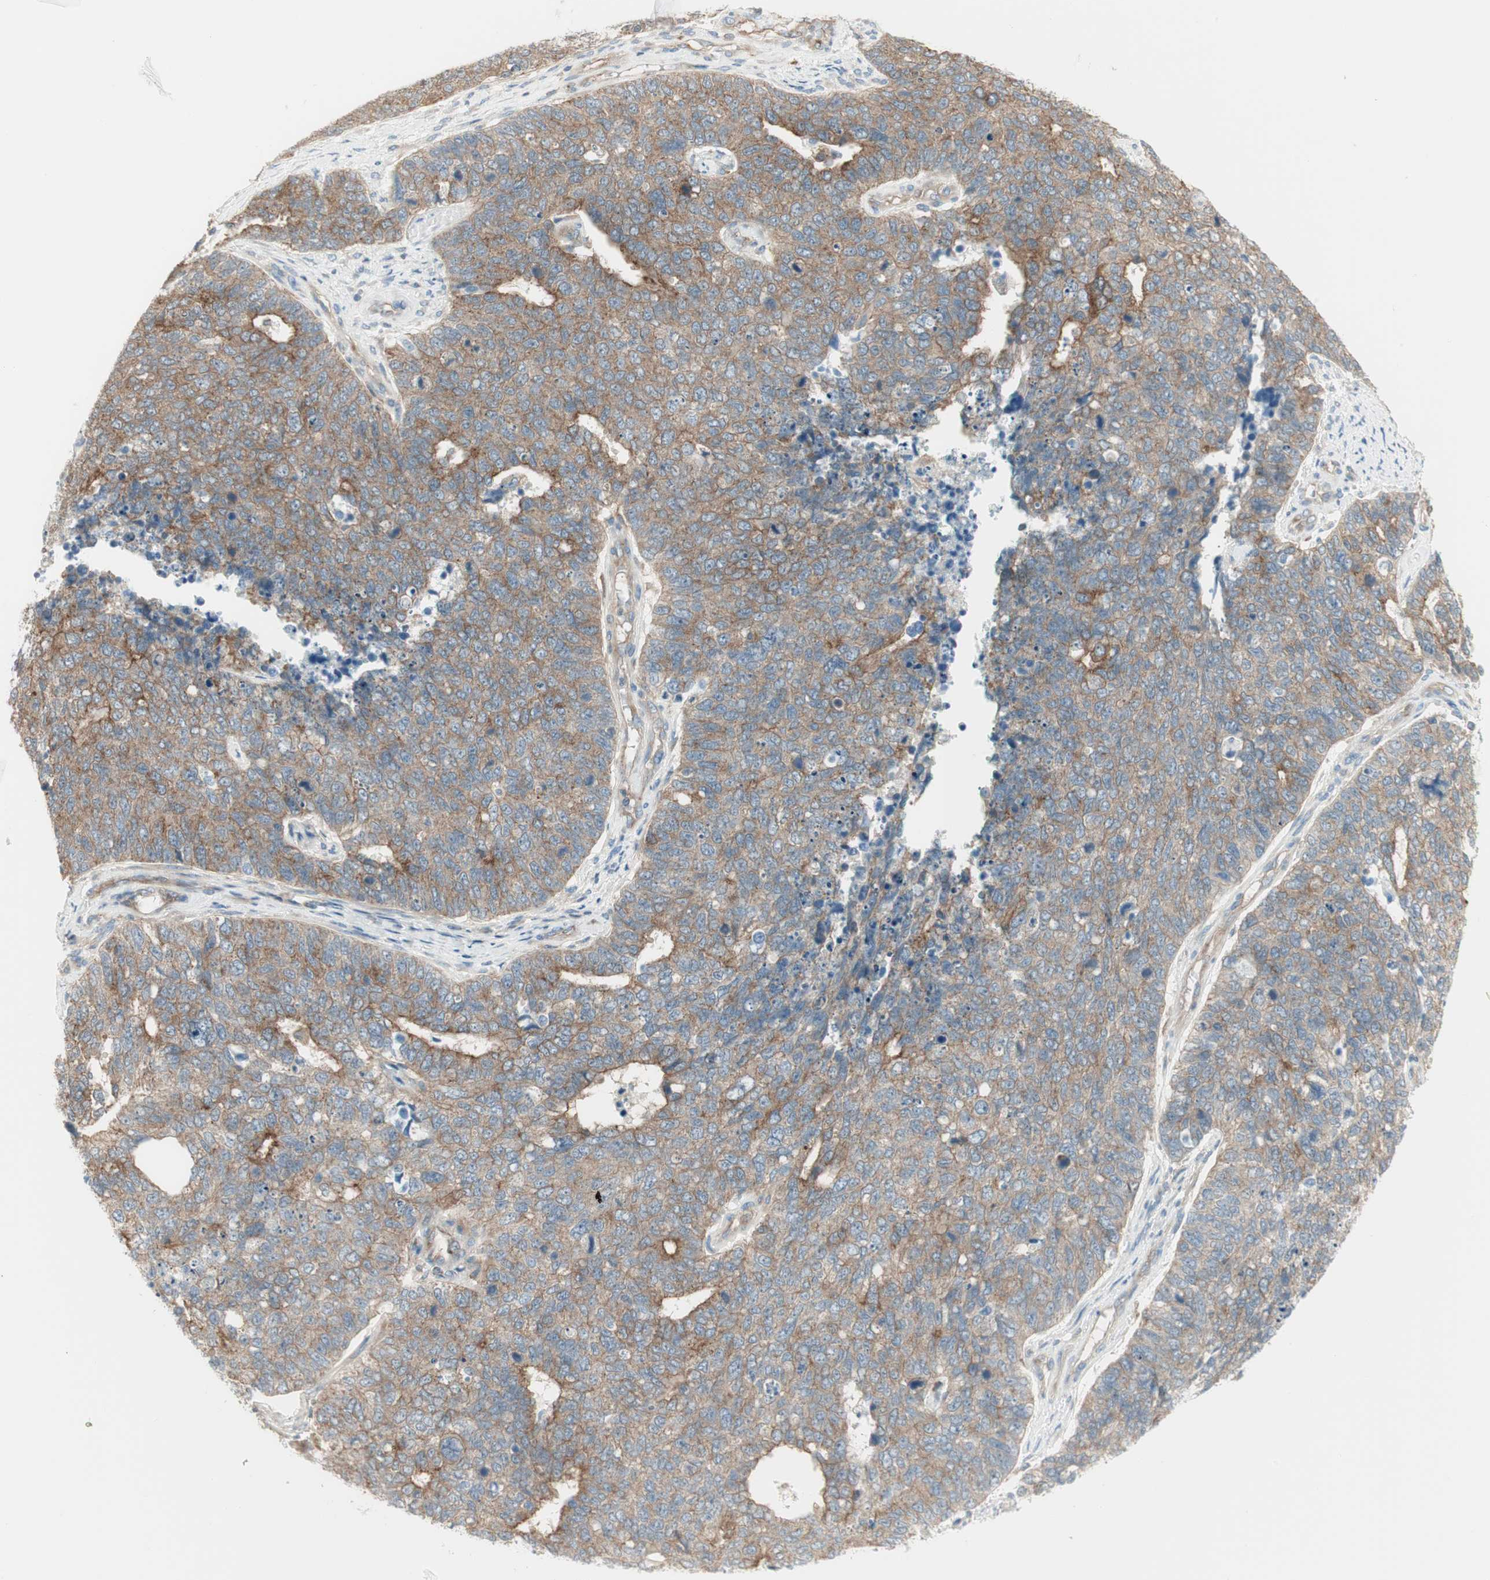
{"staining": {"intensity": "weak", "quantity": ">75%", "location": "cytoplasmic/membranous"}, "tissue": "cervical cancer", "cell_type": "Tumor cells", "image_type": "cancer", "snomed": [{"axis": "morphology", "description": "Squamous cell carcinoma, NOS"}, {"axis": "topography", "description": "Cervix"}], "caption": "Immunohistochemical staining of cervical squamous cell carcinoma shows weak cytoplasmic/membranous protein expression in approximately >75% of tumor cells. (DAB = brown stain, brightfield microscopy at high magnification).", "gene": "AGFG1", "patient": {"sex": "female", "age": 63}}